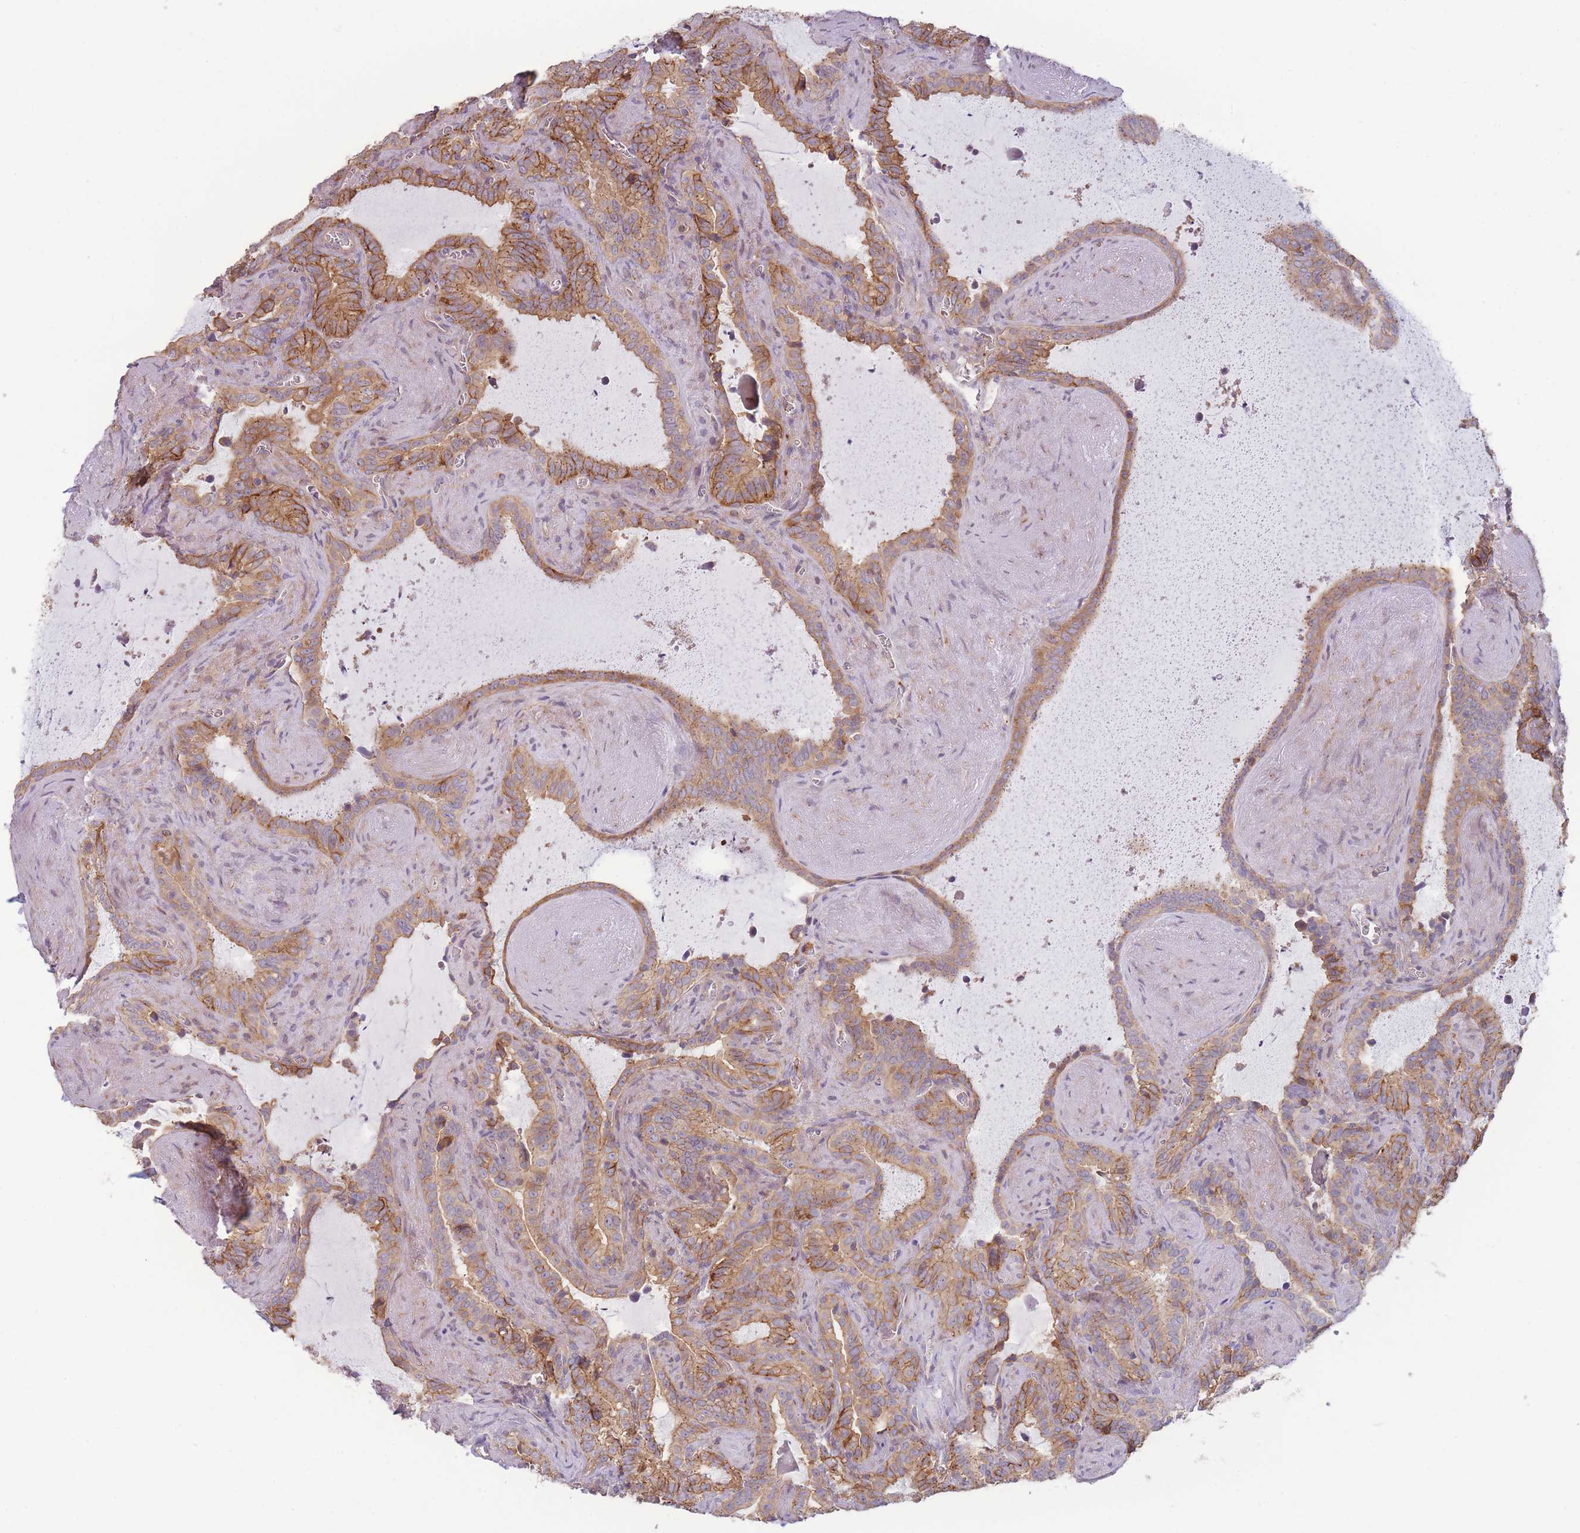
{"staining": {"intensity": "moderate", "quantity": ">75%", "location": "cytoplasmic/membranous"}, "tissue": "seminal vesicle", "cell_type": "Glandular cells", "image_type": "normal", "snomed": [{"axis": "morphology", "description": "Normal tissue, NOS"}, {"axis": "topography", "description": "Prostate"}, {"axis": "topography", "description": "Seminal veicle"}], "caption": "Moderate cytoplasmic/membranous protein positivity is appreciated in approximately >75% of glandular cells in seminal vesicle. (IHC, brightfield microscopy, high magnification).", "gene": "STEAP3", "patient": {"sex": "male", "age": 58}}